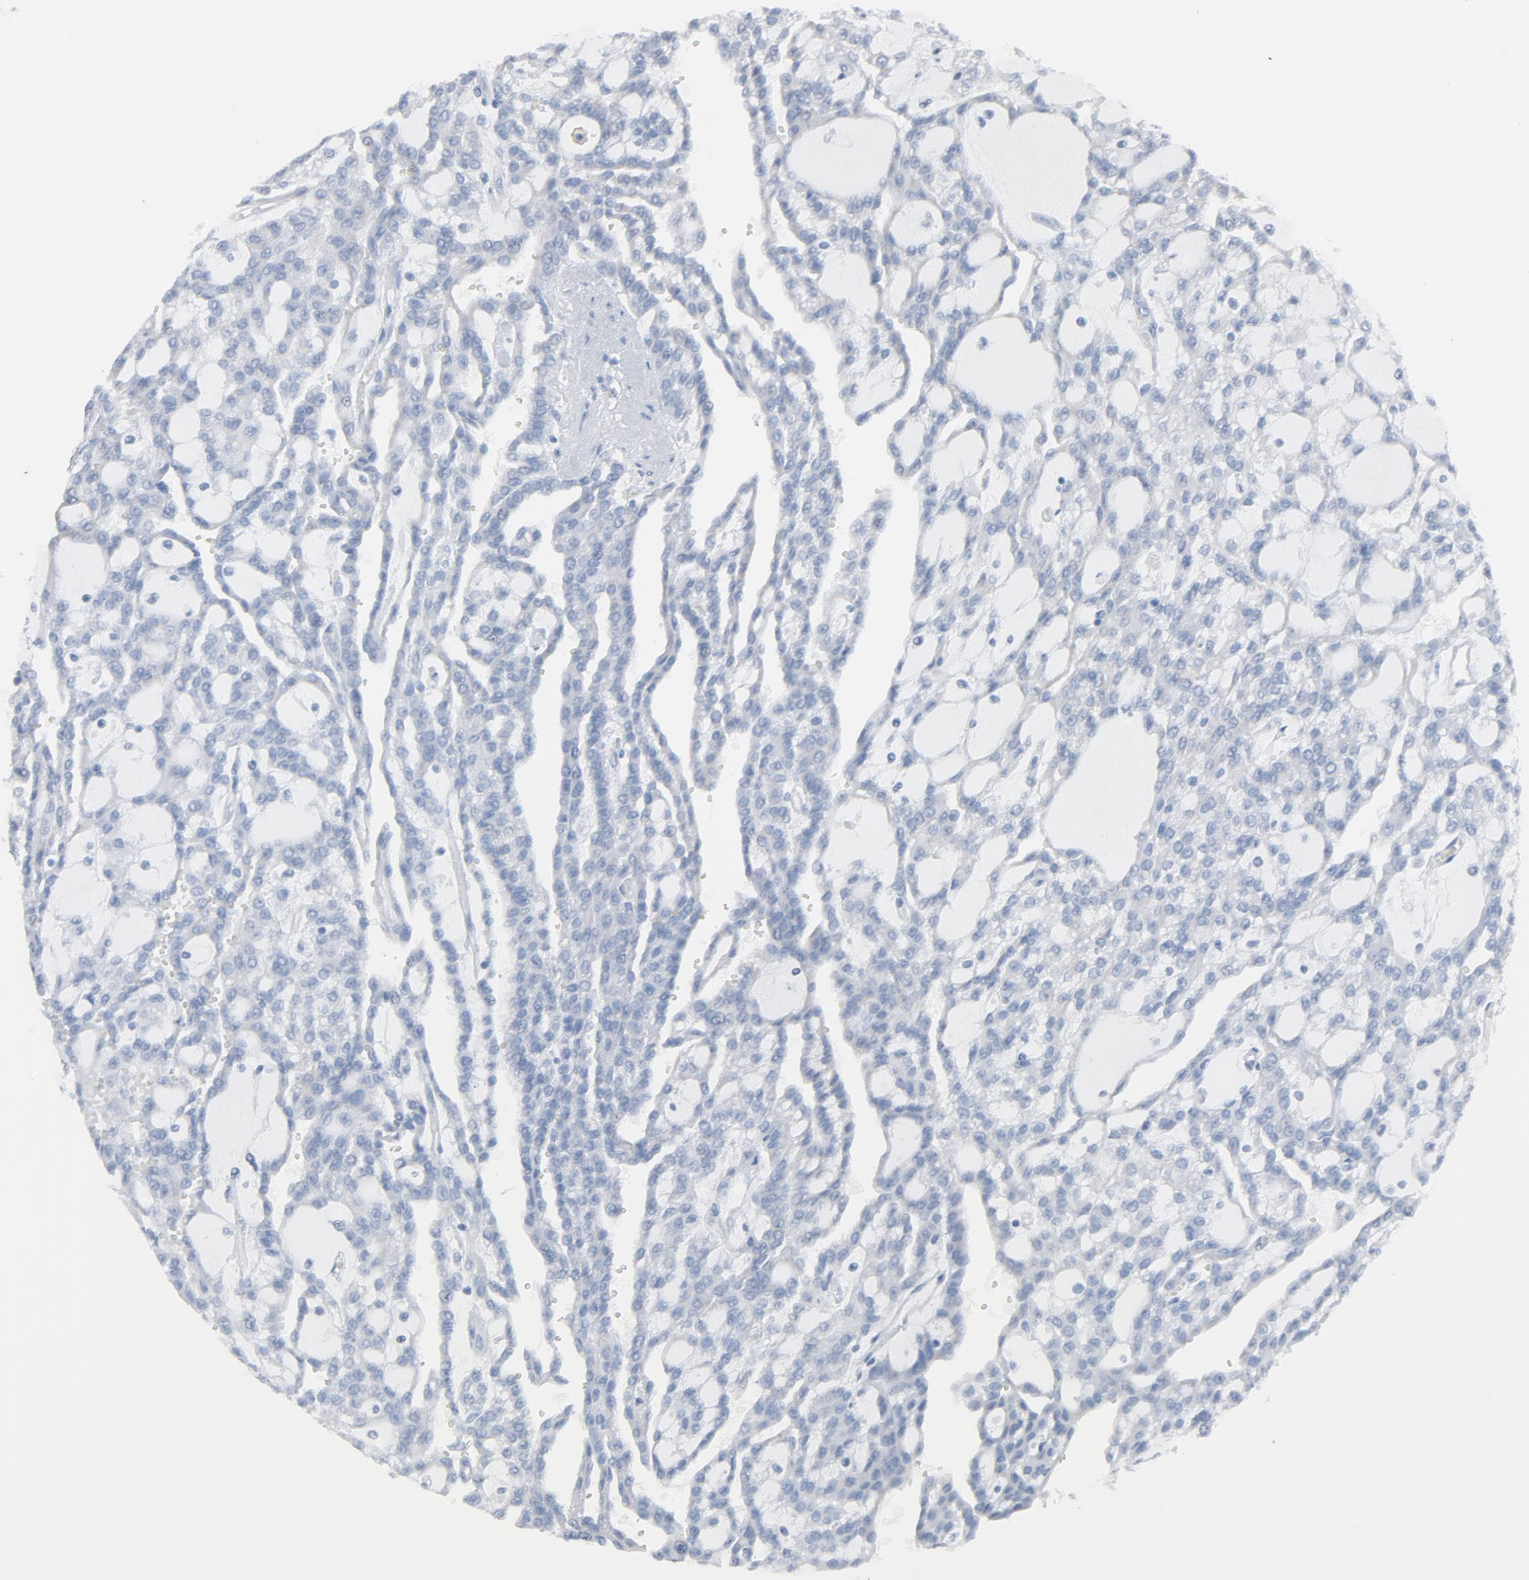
{"staining": {"intensity": "negative", "quantity": "none", "location": "none"}, "tissue": "renal cancer", "cell_type": "Tumor cells", "image_type": "cancer", "snomed": [{"axis": "morphology", "description": "Adenocarcinoma, NOS"}, {"axis": "topography", "description": "Kidney"}], "caption": "High power microscopy histopathology image of an immunohistochemistry histopathology image of renal adenocarcinoma, revealing no significant positivity in tumor cells.", "gene": "MT3", "patient": {"sex": "male", "age": 63}}